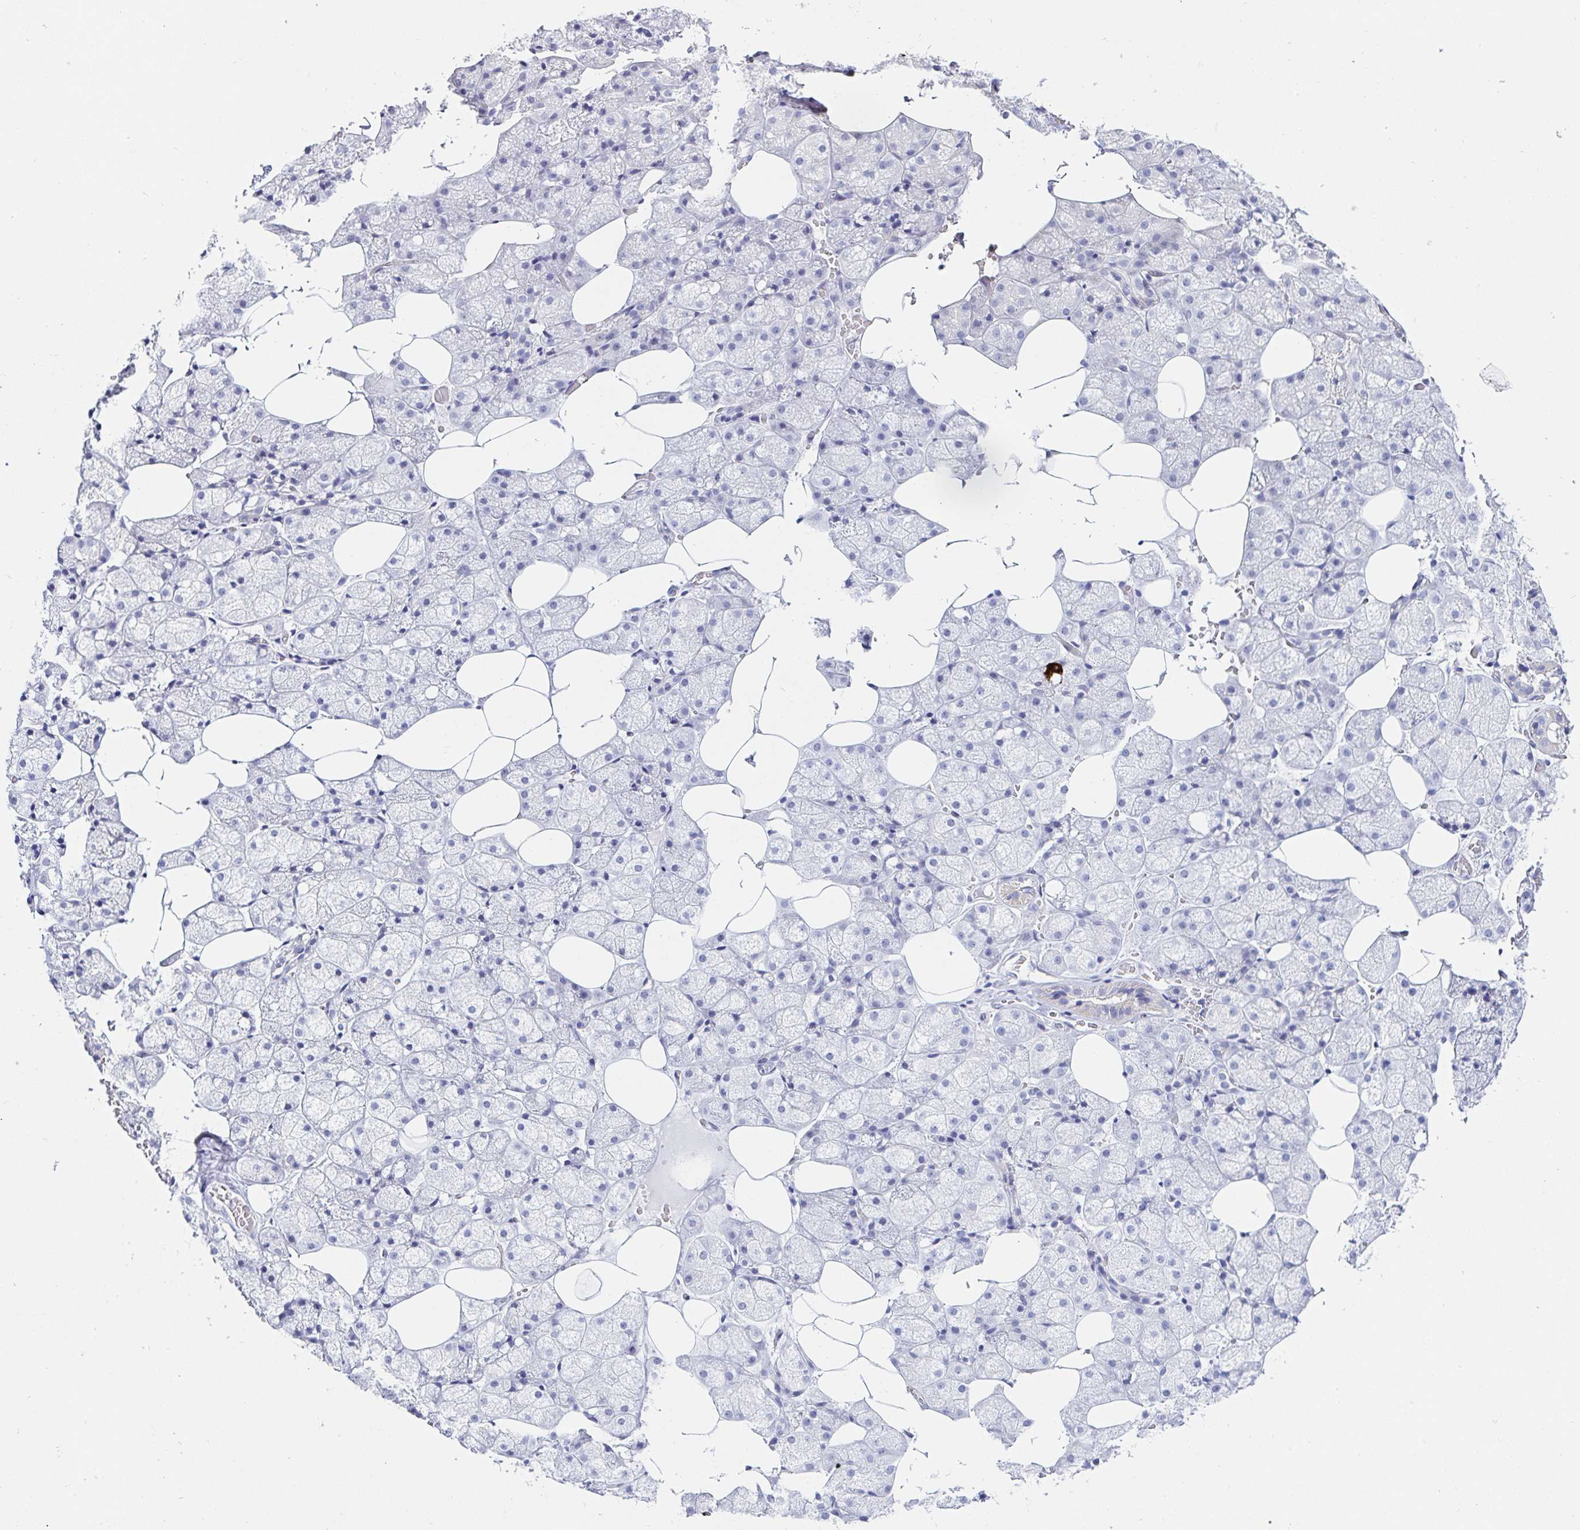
{"staining": {"intensity": "moderate", "quantity": "<25%", "location": "cytoplasmic/membranous"}, "tissue": "salivary gland", "cell_type": "Glandular cells", "image_type": "normal", "snomed": [{"axis": "morphology", "description": "Normal tissue, NOS"}, {"axis": "topography", "description": "Salivary gland"}, {"axis": "topography", "description": "Peripheral nerve tissue"}], "caption": "Immunohistochemistry staining of normal salivary gland, which exhibits low levels of moderate cytoplasmic/membranous expression in approximately <25% of glandular cells indicating moderate cytoplasmic/membranous protein positivity. The staining was performed using DAB (3,3'-diaminobenzidine) (brown) for protein detection and nuclei were counterstained in hematoxylin (blue).", "gene": "OR10K1", "patient": {"sex": "male", "age": 38}}